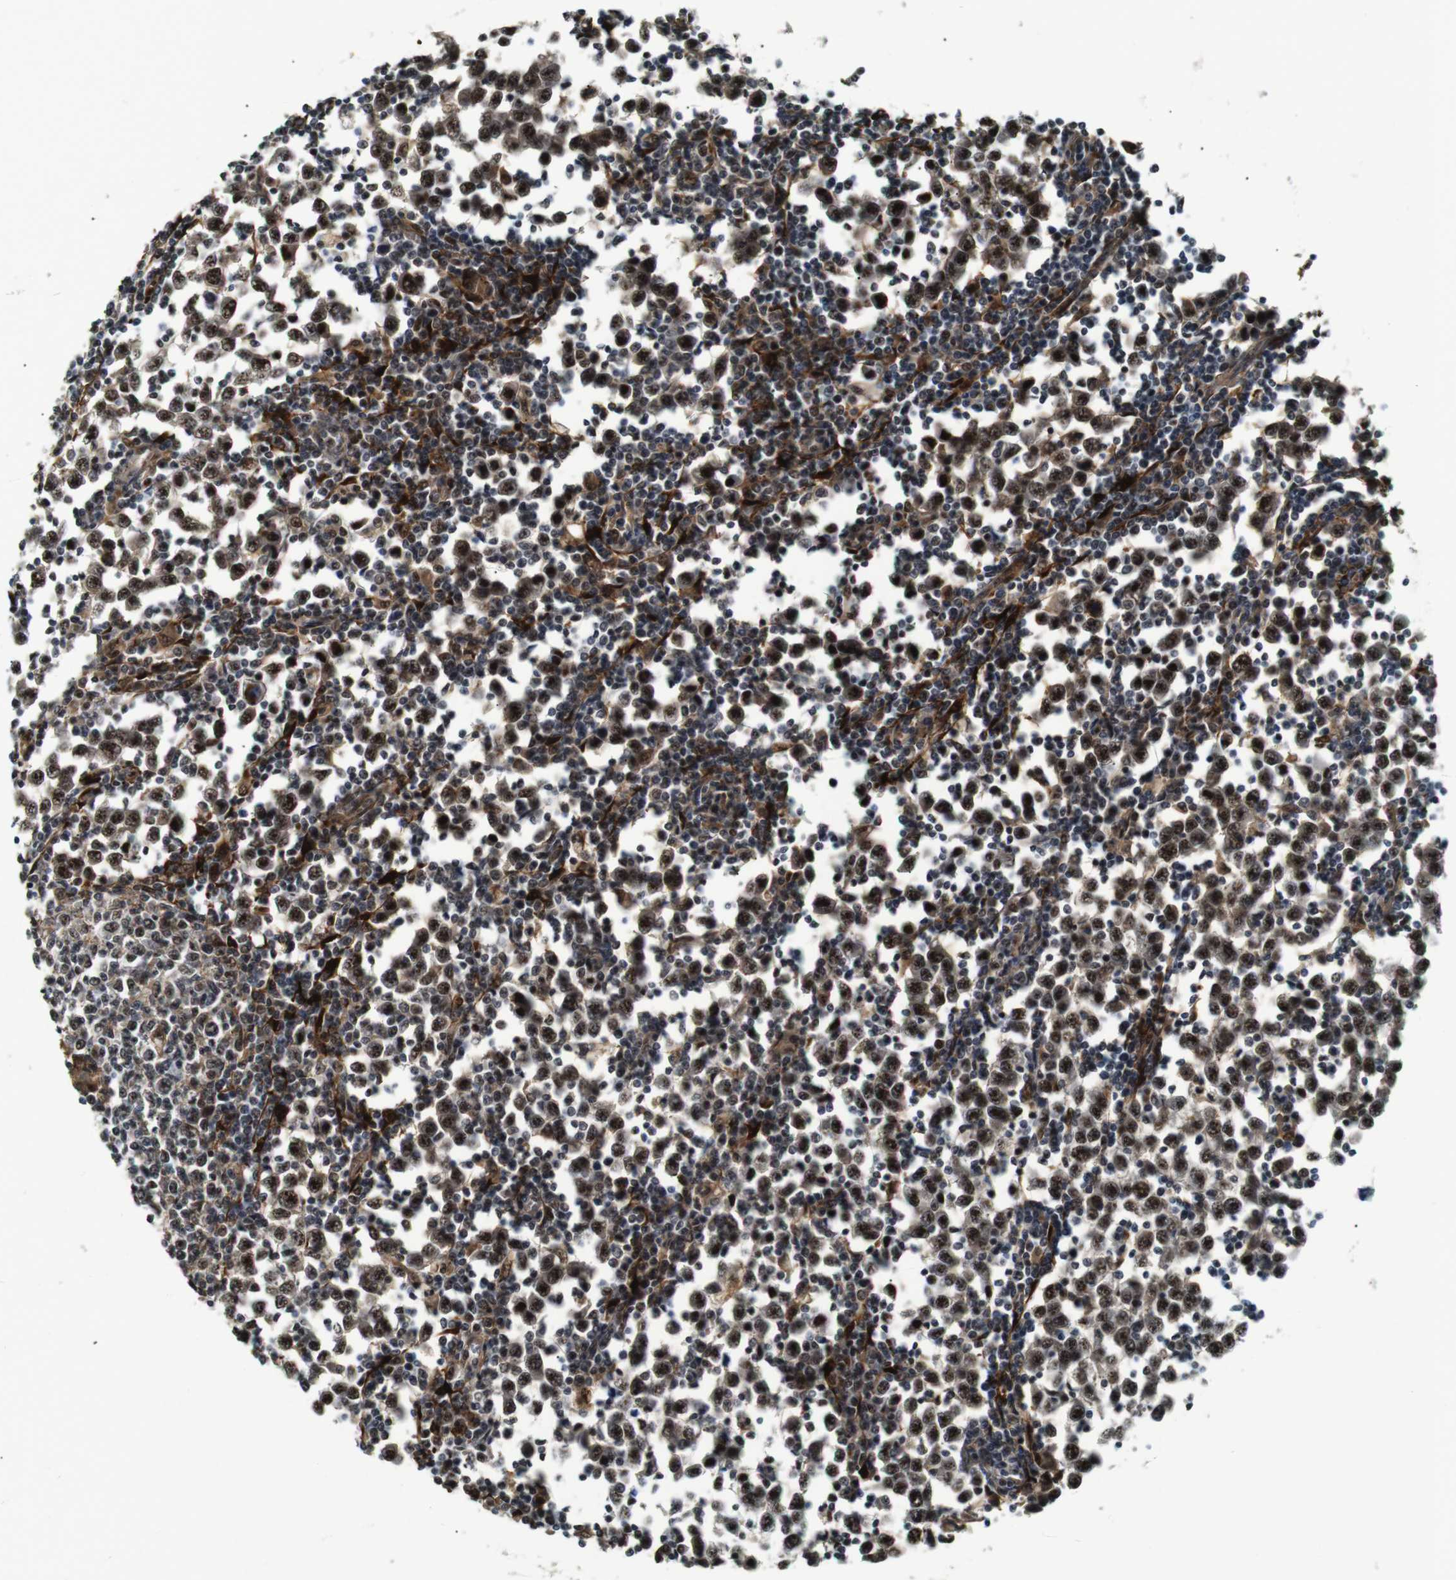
{"staining": {"intensity": "strong", "quantity": ">75%", "location": "nuclear"}, "tissue": "testis cancer", "cell_type": "Tumor cells", "image_type": "cancer", "snomed": [{"axis": "morphology", "description": "Seminoma, NOS"}, {"axis": "topography", "description": "Testis"}], "caption": "Seminoma (testis) tissue reveals strong nuclear expression in about >75% of tumor cells, visualized by immunohistochemistry.", "gene": "LXN", "patient": {"sex": "male", "age": 65}}